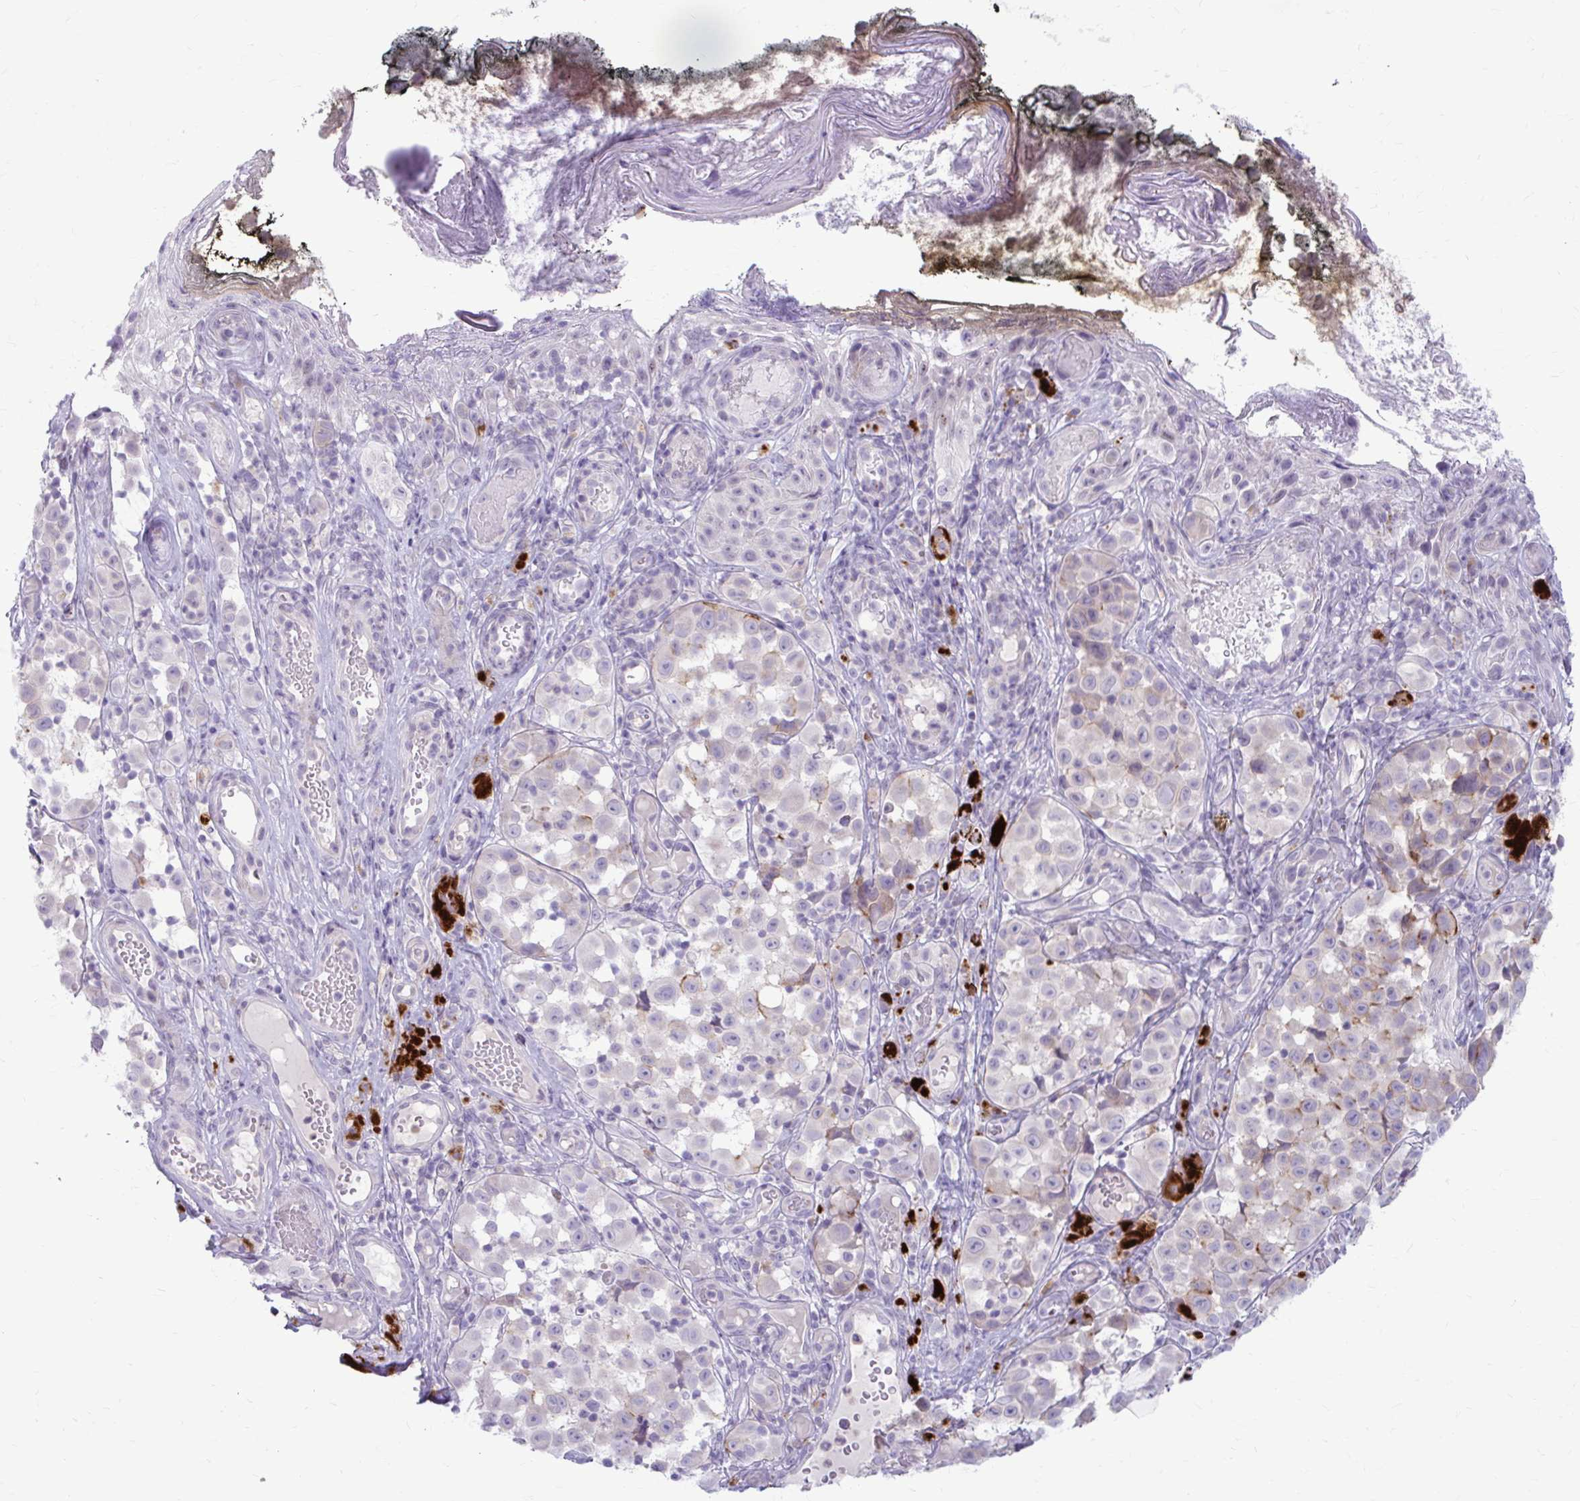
{"staining": {"intensity": "negative", "quantity": "none", "location": "none"}, "tissue": "melanoma", "cell_type": "Tumor cells", "image_type": "cancer", "snomed": [{"axis": "morphology", "description": "Malignant melanoma, NOS"}, {"axis": "topography", "description": "Skin"}], "caption": "High power microscopy image of an immunohistochemistry (IHC) micrograph of malignant melanoma, revealing no significant positivity in tumor cells.", "gene": "CHIA", "patient": {"sex": "male", "age": 64}}